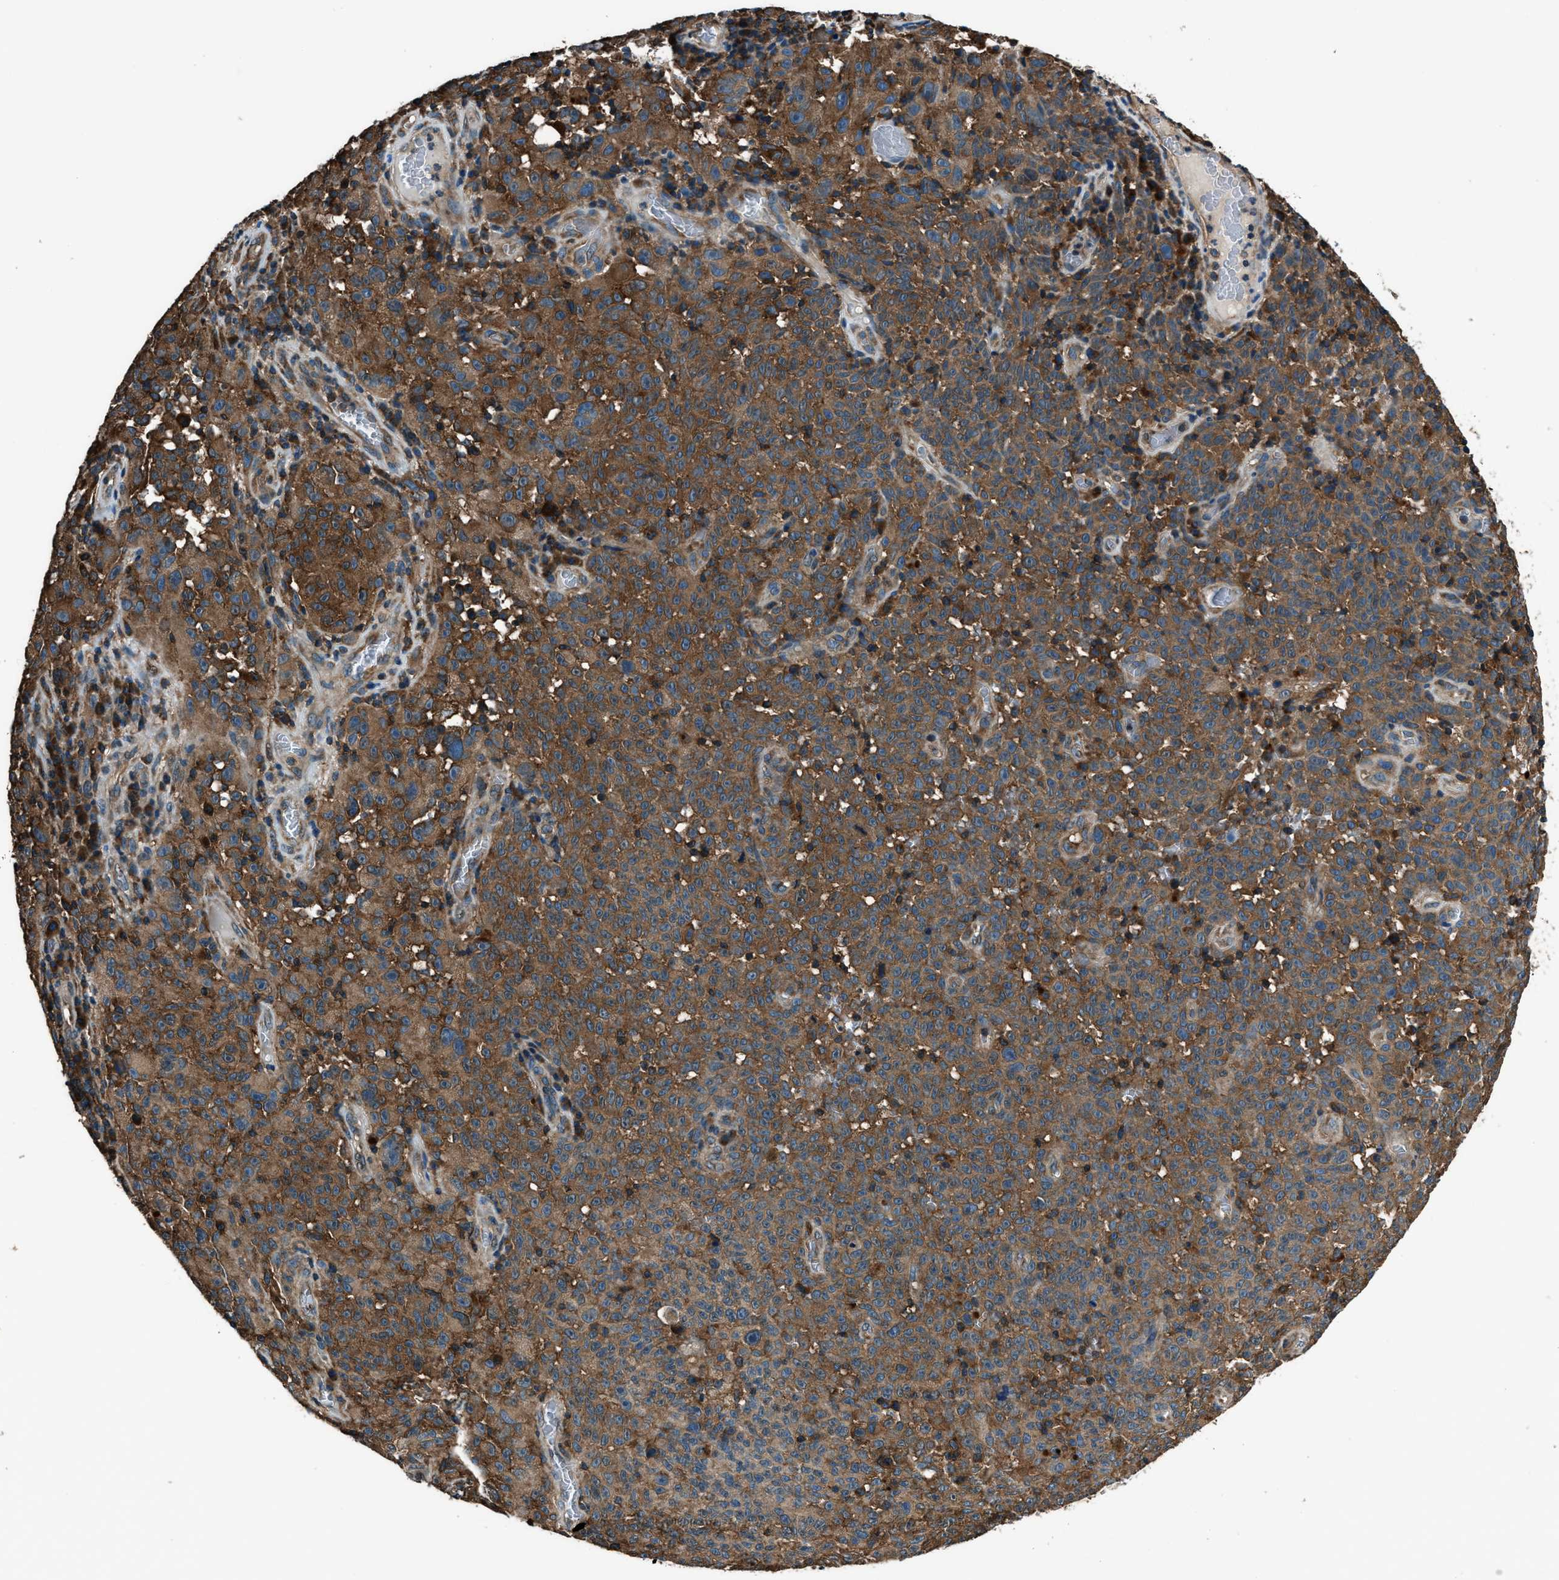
{"staining": {"intensity": "moderate", "quantity": ">75%", "location": "cytoplasmic/membranous"}, "tissue": "melanoma", "cell_type": "Tumor cells", "image_type": "cancer", "snomed": [{"axis": "morphology", "description": "Malignant melanoma, NOS"}, {"axis": "topography", "description": "Skin"}], "caption": "Protein analysis of malignant melanoma tissue shows moderate cytoplasmic/membranous staining in about >75% of tumor cells.", "gene": "ARFGAP2", "patient": {"sex": "female", "age": 82}}